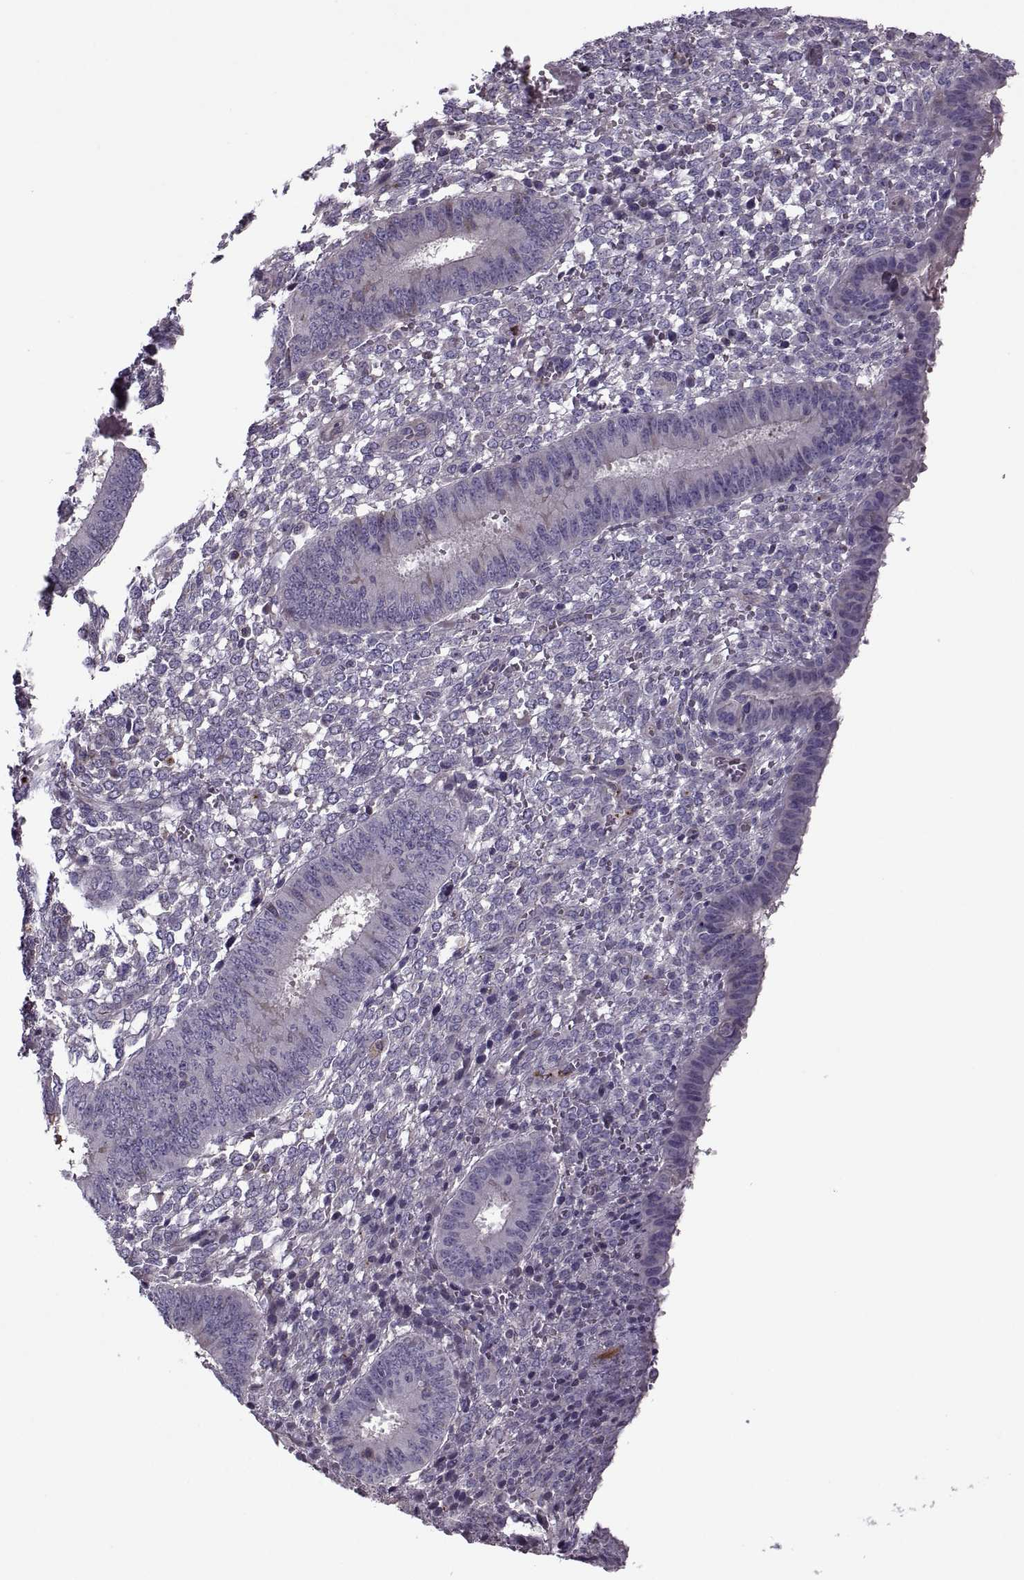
{"staining": {"intensity": "negative", "quantity": "none", "location": "none"}, "tissue": "endometrium", "cell_type": "Cells in endometrial stroma", "image_type": "normal", "snomed": [{"axis": "morphology", "description": "Normal tissue, NOS"}, {"axis": "topography", "description": "Endometrium"}], "caption": "The micrograph reveals no staining of cells in endometrial stroma in normal endometrium. The staining is performed using DAB brown chromogen with nuclei counter-stained in using hematoxylin.", "gene": "SLC2A14", "patient": {"sex": "female", "age": 42}}